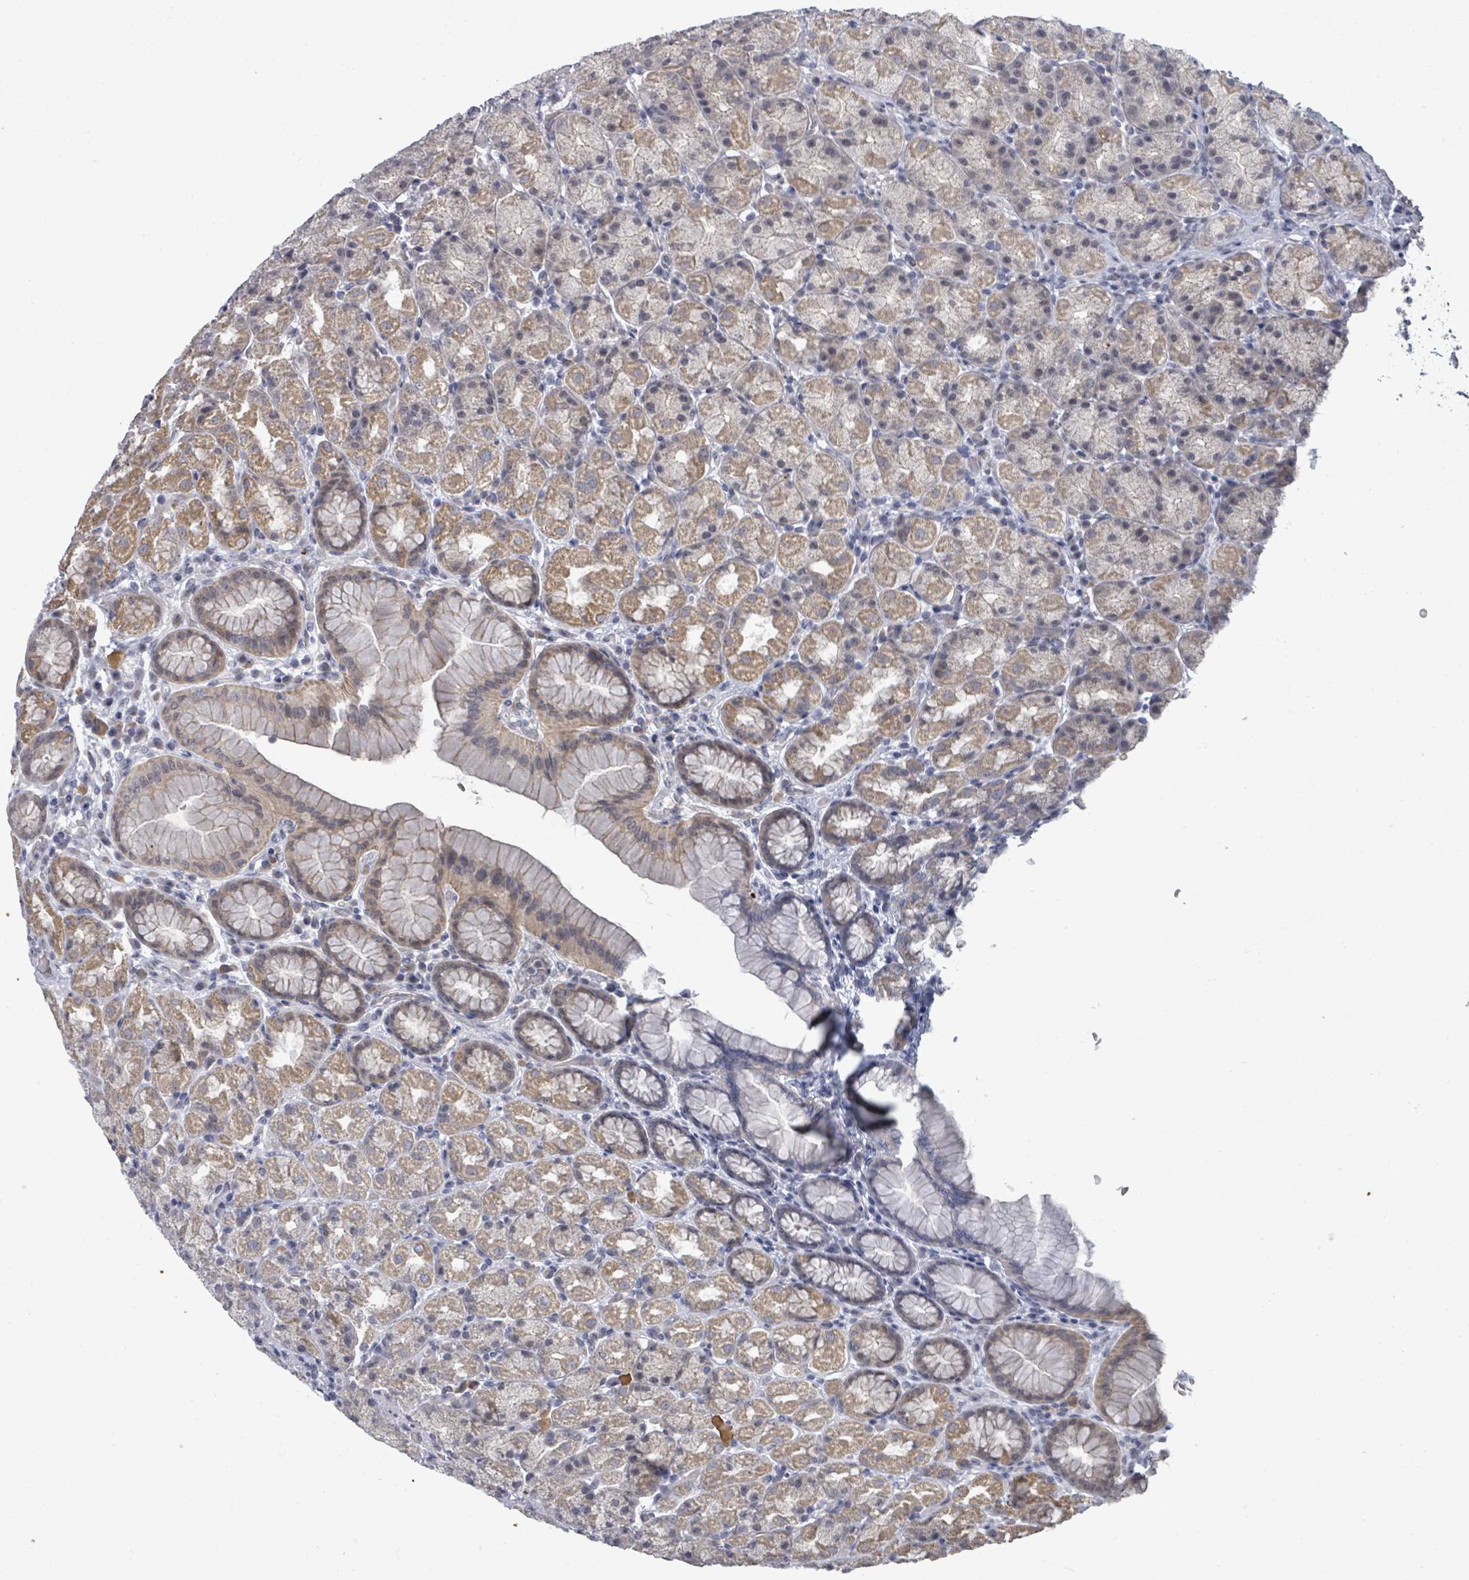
{"staining": {"intensity": "weak", "quantity": ">75%", "location": "cytoplasmic/membranous,nuclear"}, "tissue": "stomach", "cell_type": "Glandular cells", "image_type": "normal", "snomed": [{"axis": "morphology", "description": "Normal tissue, NOS"}, {"axis": "topography", "description": "Stomach, upper"}, {"axis": "topography", "description": "Stomach"}], "caption": "Protein positivity by immunohistochemistry (IHC) reveals weak cytoplasmic/membranous,nuclear positivity in approximately >75% of glandular cells in unremarkable stomach.", "gene": "ASB12", "patient": {"sex": "male", "age": 68}}